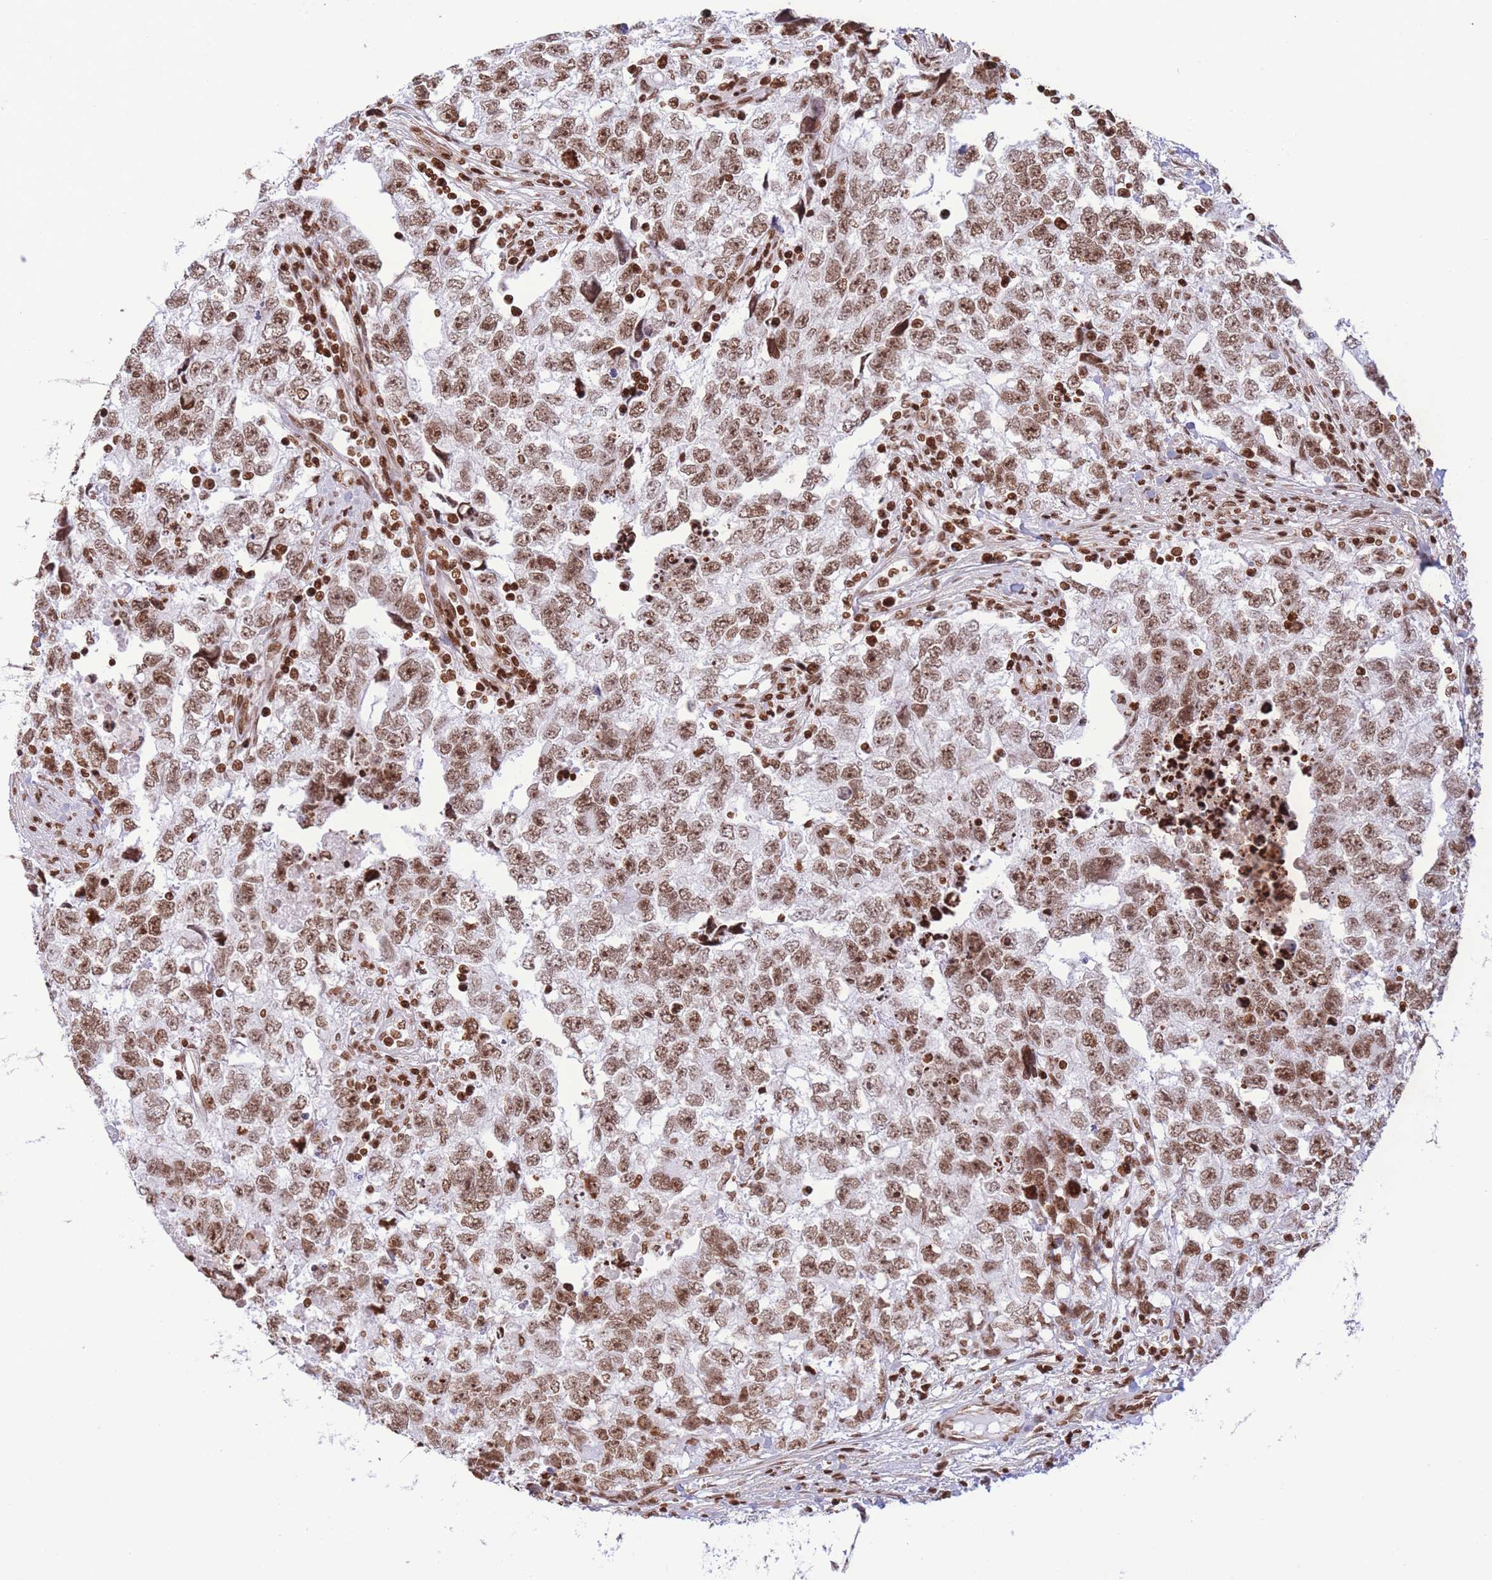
{"staining": {"intensity": "moderate", "quantity": ">75%", "location": "nuclear"}, "tissue": "testis cancer", "cell_type": "Tumor cells", "image_type": "cancer", "snomed": [{"axis": "morphology", "description": "Carcinoma, Embryonal, NOS"}, {"axis": "topography", "description": "Testis"}], "caption": "A histopathology image showing moderate nuclear staining in approximately >75% of tumor cells in testis cancer, as visualized by brown immunohistochemical staining.", "gene": "H2BC11", "patient": {"sex": "male", "age": 22}}